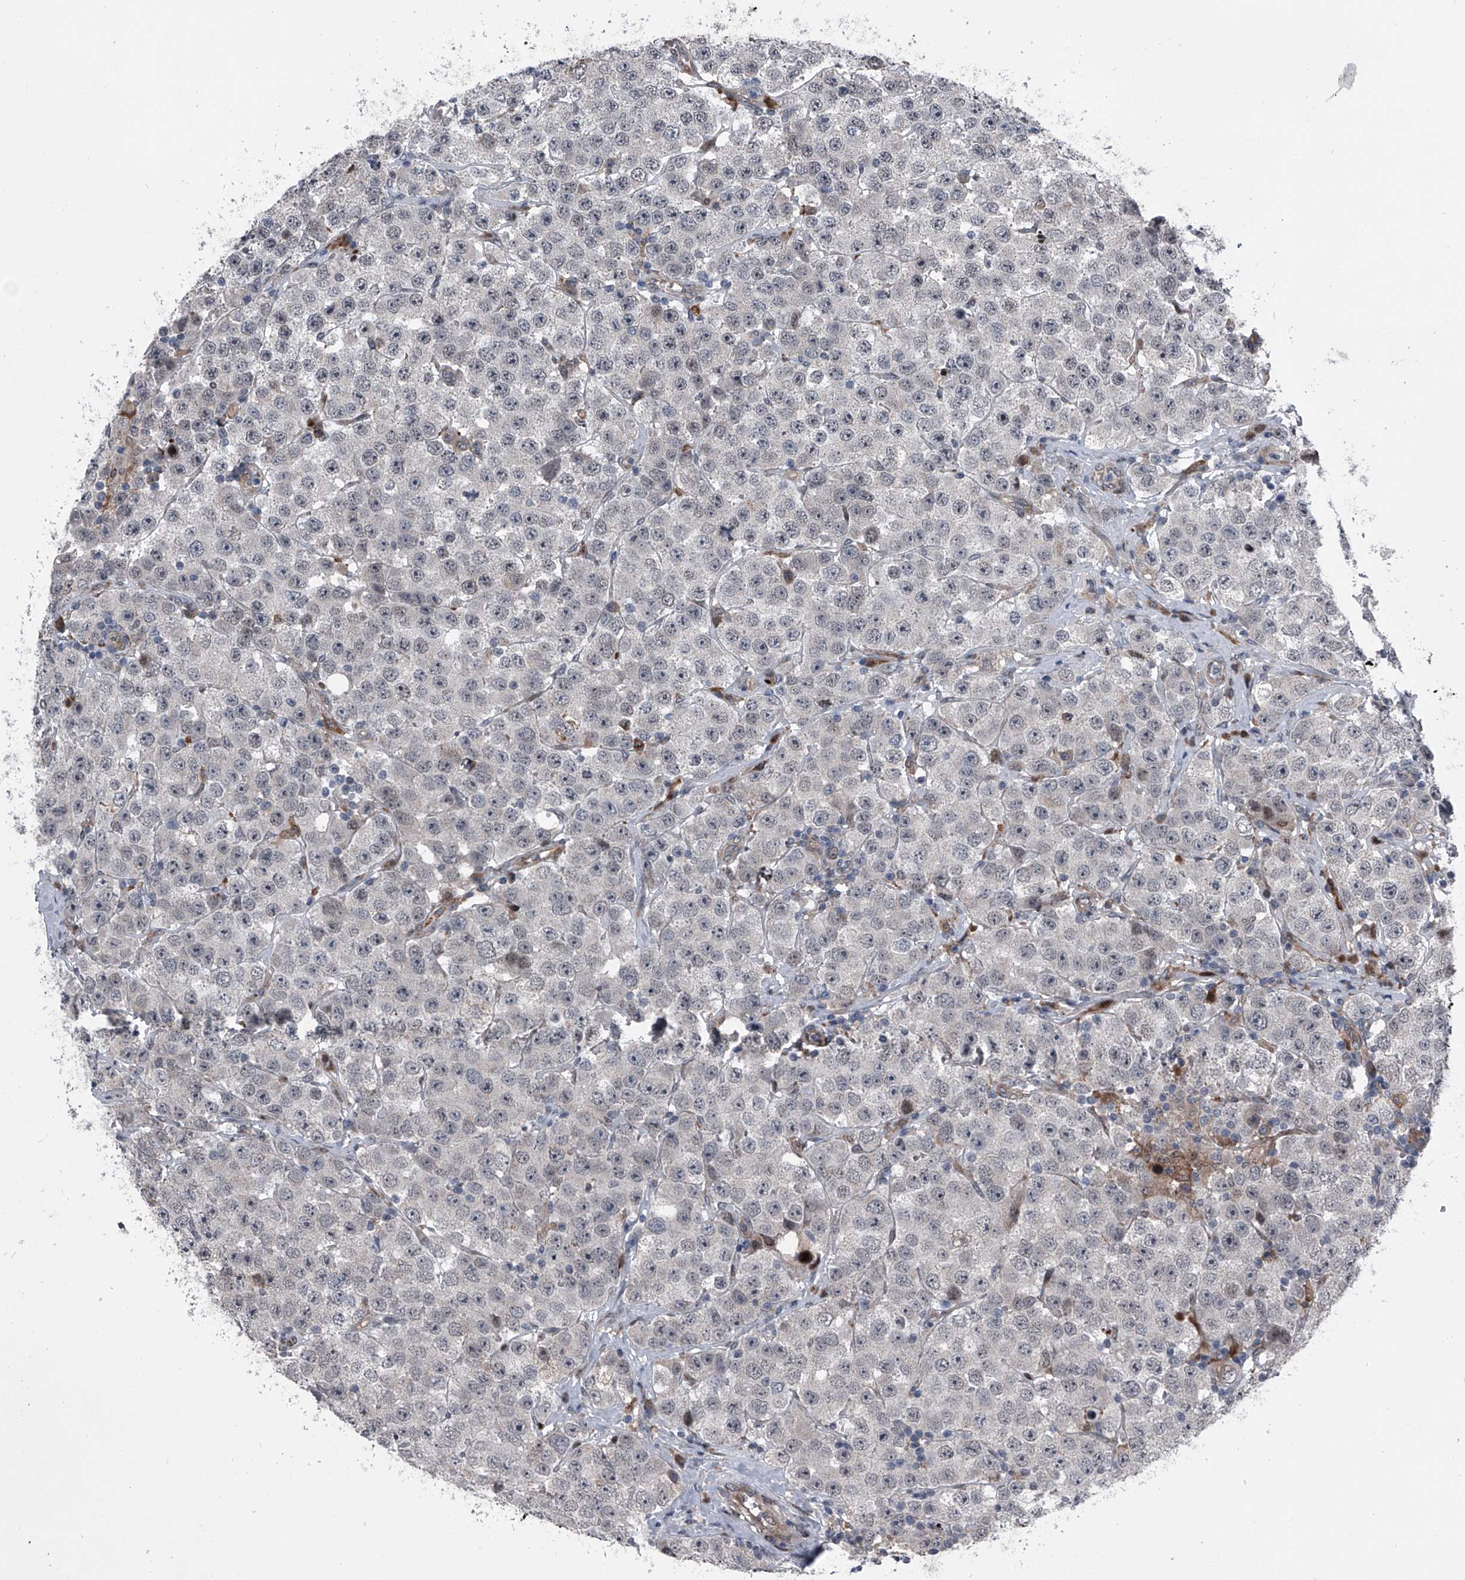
{"staining": {"intensity": "negative", "quantity": "none", "location": "none"}, "tissue": "testis cancer", "cell_type": "Tumor cells", "image_type": "cancer", "snomed": [{"axis": "morphology", "description": "Seminoma, NOS"}, {"axis": "topography", "description": "Testis"}], "caption": "DAB immunohistochemical staining of human testis seminoma demonstrates no significant expression in tumor cells. (Immunohistochemistry, brightfield microscopy, high magnification).", "gene": "ELK4", "patient": {"sex": "male", "age": 28}}